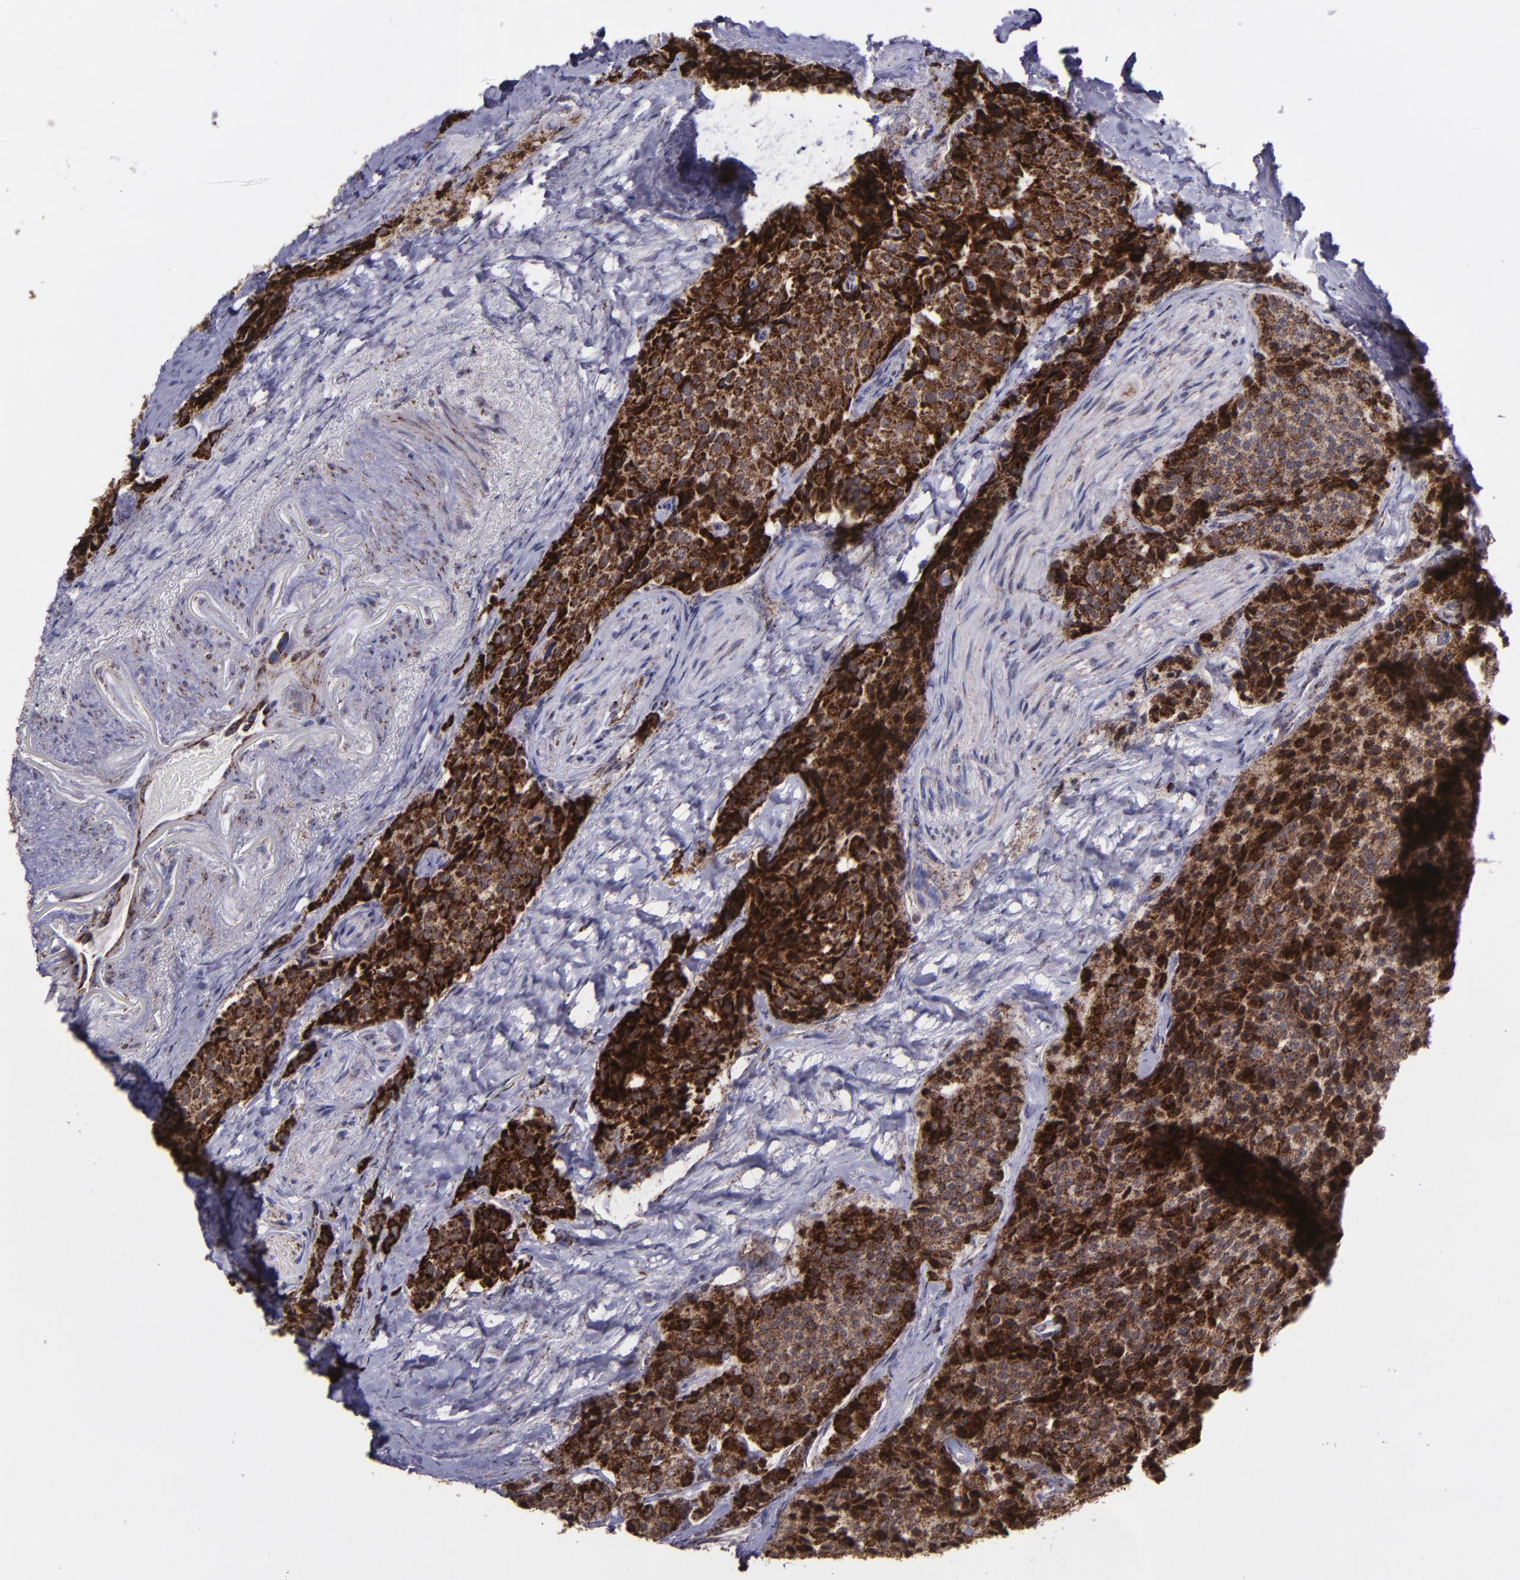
{"staining": {"intensity": "strong", "quantity": ">75%", "location": "cytoplasmic/membranous"}, "tissue": "carcinoid", "cell_type": "Tumor cells", "image_type": "cancer", "snomed": [{"axis": "morphology", "description": "Carcinoid, malignant, NOS"}, {"axis": "topography", "description": "Colon"}], "caption": "A high amount of strong cytoplasmic/membranous staining is present in about >75% of tumor cells in carcinoid (malignant) tissue.", "gene": "LONP1", "patient": {"sex": "female", "age": 61}}